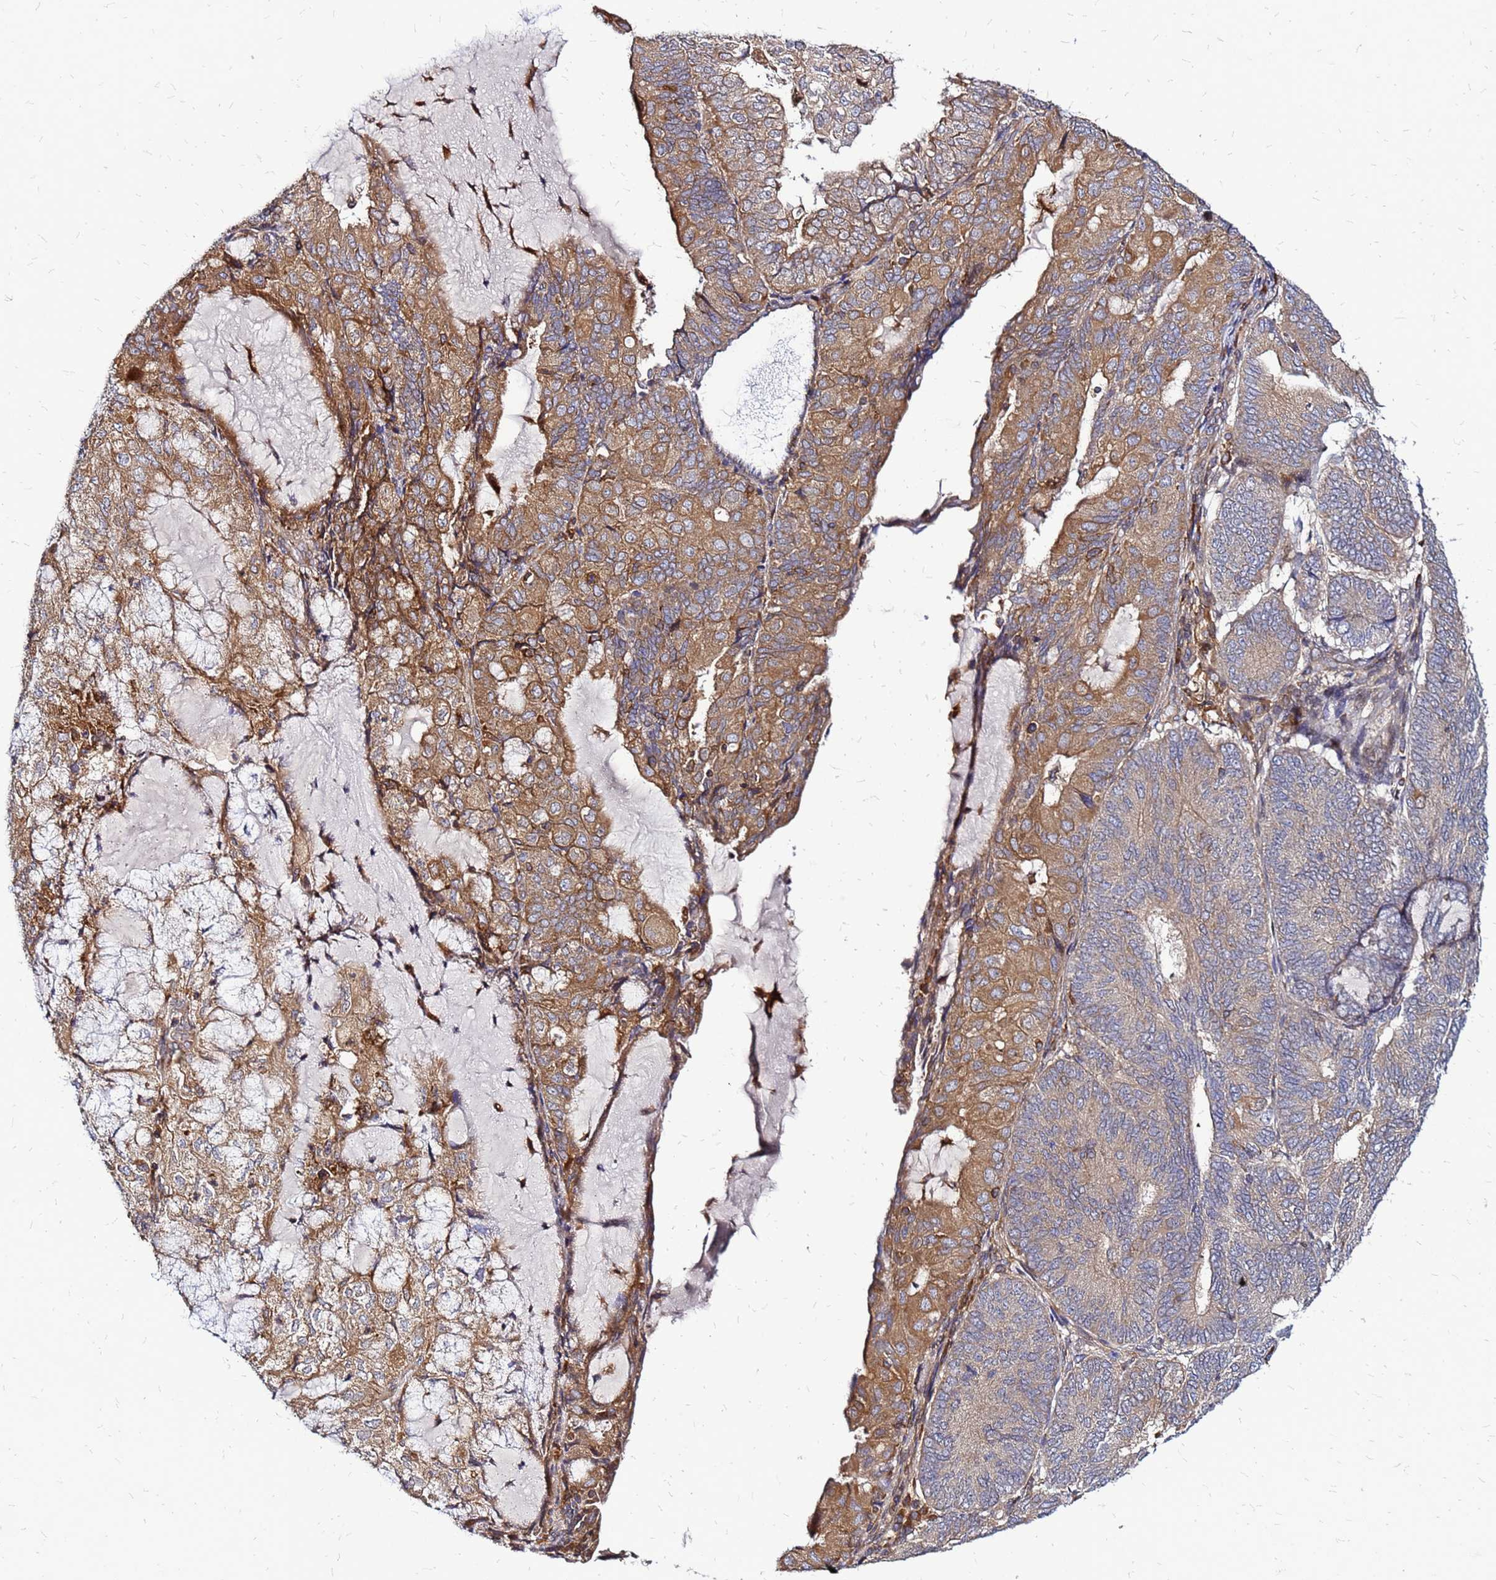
{"staining": {"intensity": "moderate", "quantity": "25%-75%", "location": "cytoplasmic/membranous"}, "tissue": "endometrial cancer", "cell_type": "Tumor cells", "image_type": "cancer", "snomed": [{"axis": "morphology", "description": "Adenocarcinoma, NOS"}, {"axis": "topography", "description": "Endometrium"}], "caption": "This photomicrograph shows endometrial cancer (adenocarcinoma) stained with immunohistochemistry to label a protein in brown. The cytoplasmic/membranous of tumor cells show moderate positivity for the protein. Nuclei are counter-stained blue.", "gene": "CYBC1", "patient": {"sex": "female", "age": 81}}